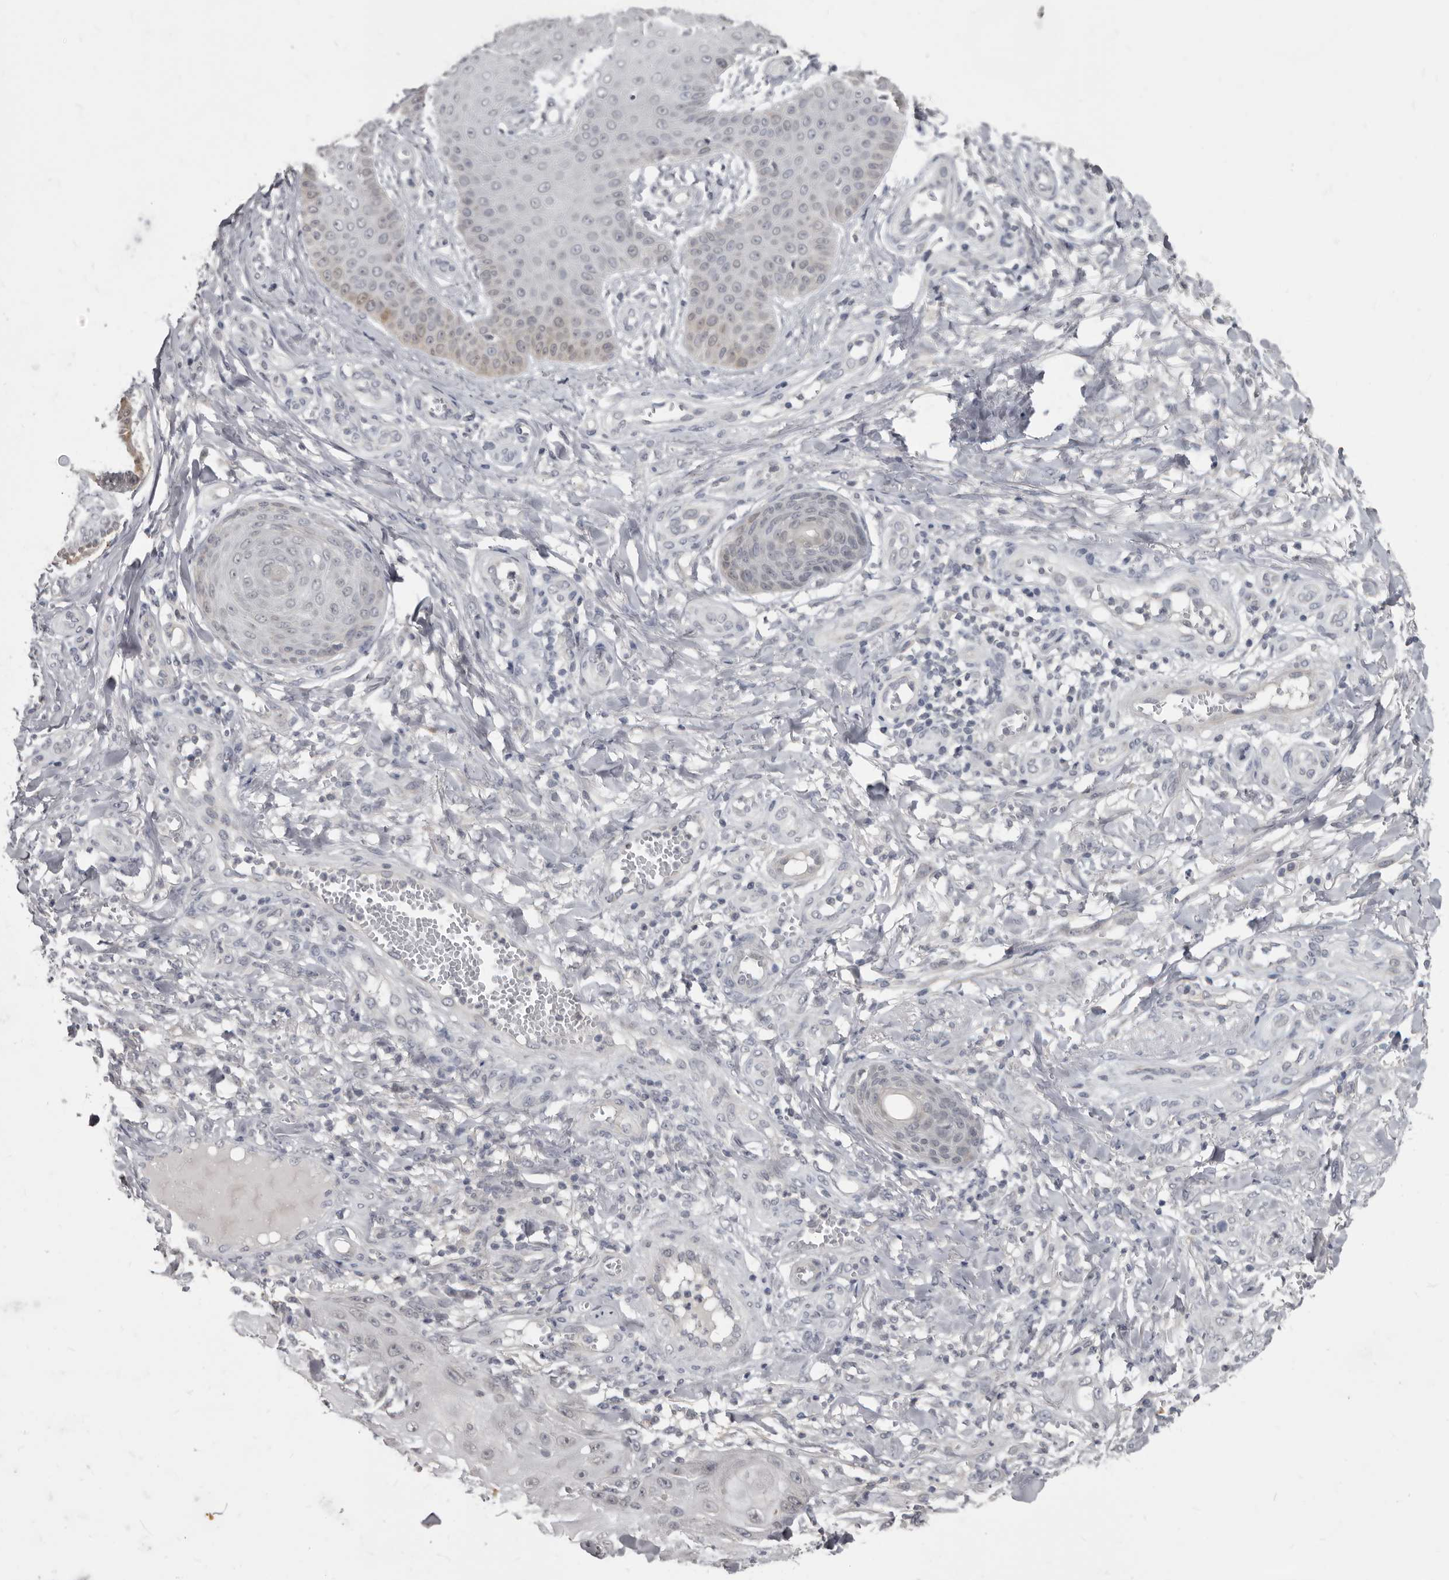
{"staining": {"intensity": "negative", "quantity": "none", "location": "none"}, "tissue": "skin cancer", "cell_type": "Tumor cells", "image_type": "cancer", "snomed": [{"axis": "morphology", "description": "Squamous cell carcinoma, NOS"}, {"axis": "topography", "description": "Skin"}], "caption": "High magnification brightfield microscopy of squamous cell carcinoma (skin) stained with DAB (3,3'-diaminobenzidine) (brown) and counterstained with hematoxylin (blue): tumor cells show no significant positivity.", "gene": "SULT1E1", "patient": {"sex": "male", "age": 74}}